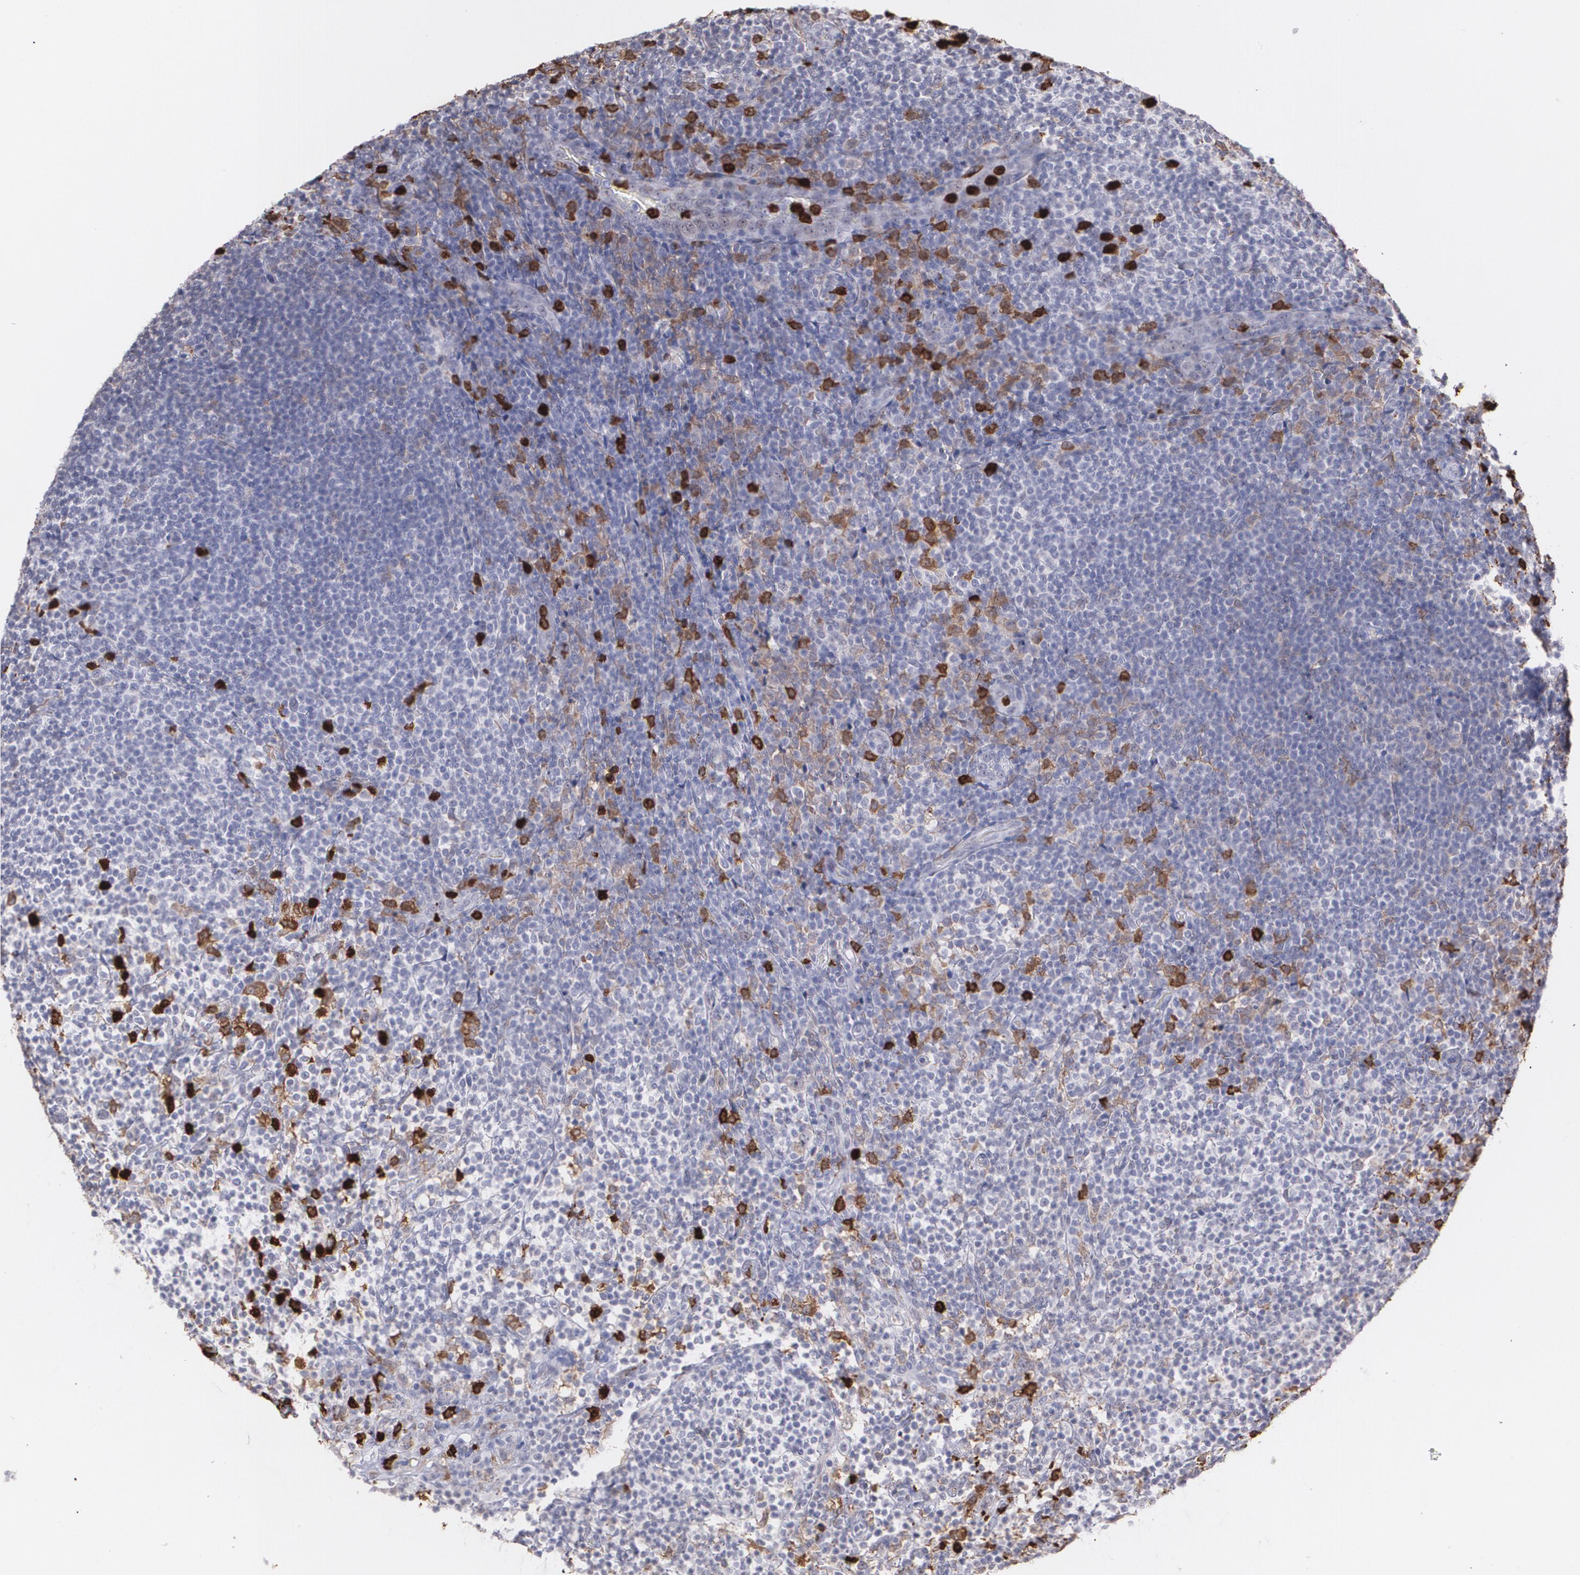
{"staining": {"intensity": "negative", "quantity": "none", "location": "none"}, "tissue": "lymphoma", "cell_type": "Tumor cells", "image_type": "cancer", "snomed": [{"axis": "morphology", "description": "Malignant lymphoma, non-Hodgkin's type, Low grade"}, {"axis": "topography", "description": "Lymph node"}], "caption": "Histopathology image shows no significant protein expression in tumor cells of malignant lymphoma, non-Hodgkin's type (low-grade). (Stains: DAB immunohistochemistry with hematoxylin counter stain, Microscopy: brightfield microscopy at high magnification).", "gene": "NCF2", "patient": {"sex": "female", "age": 76}}